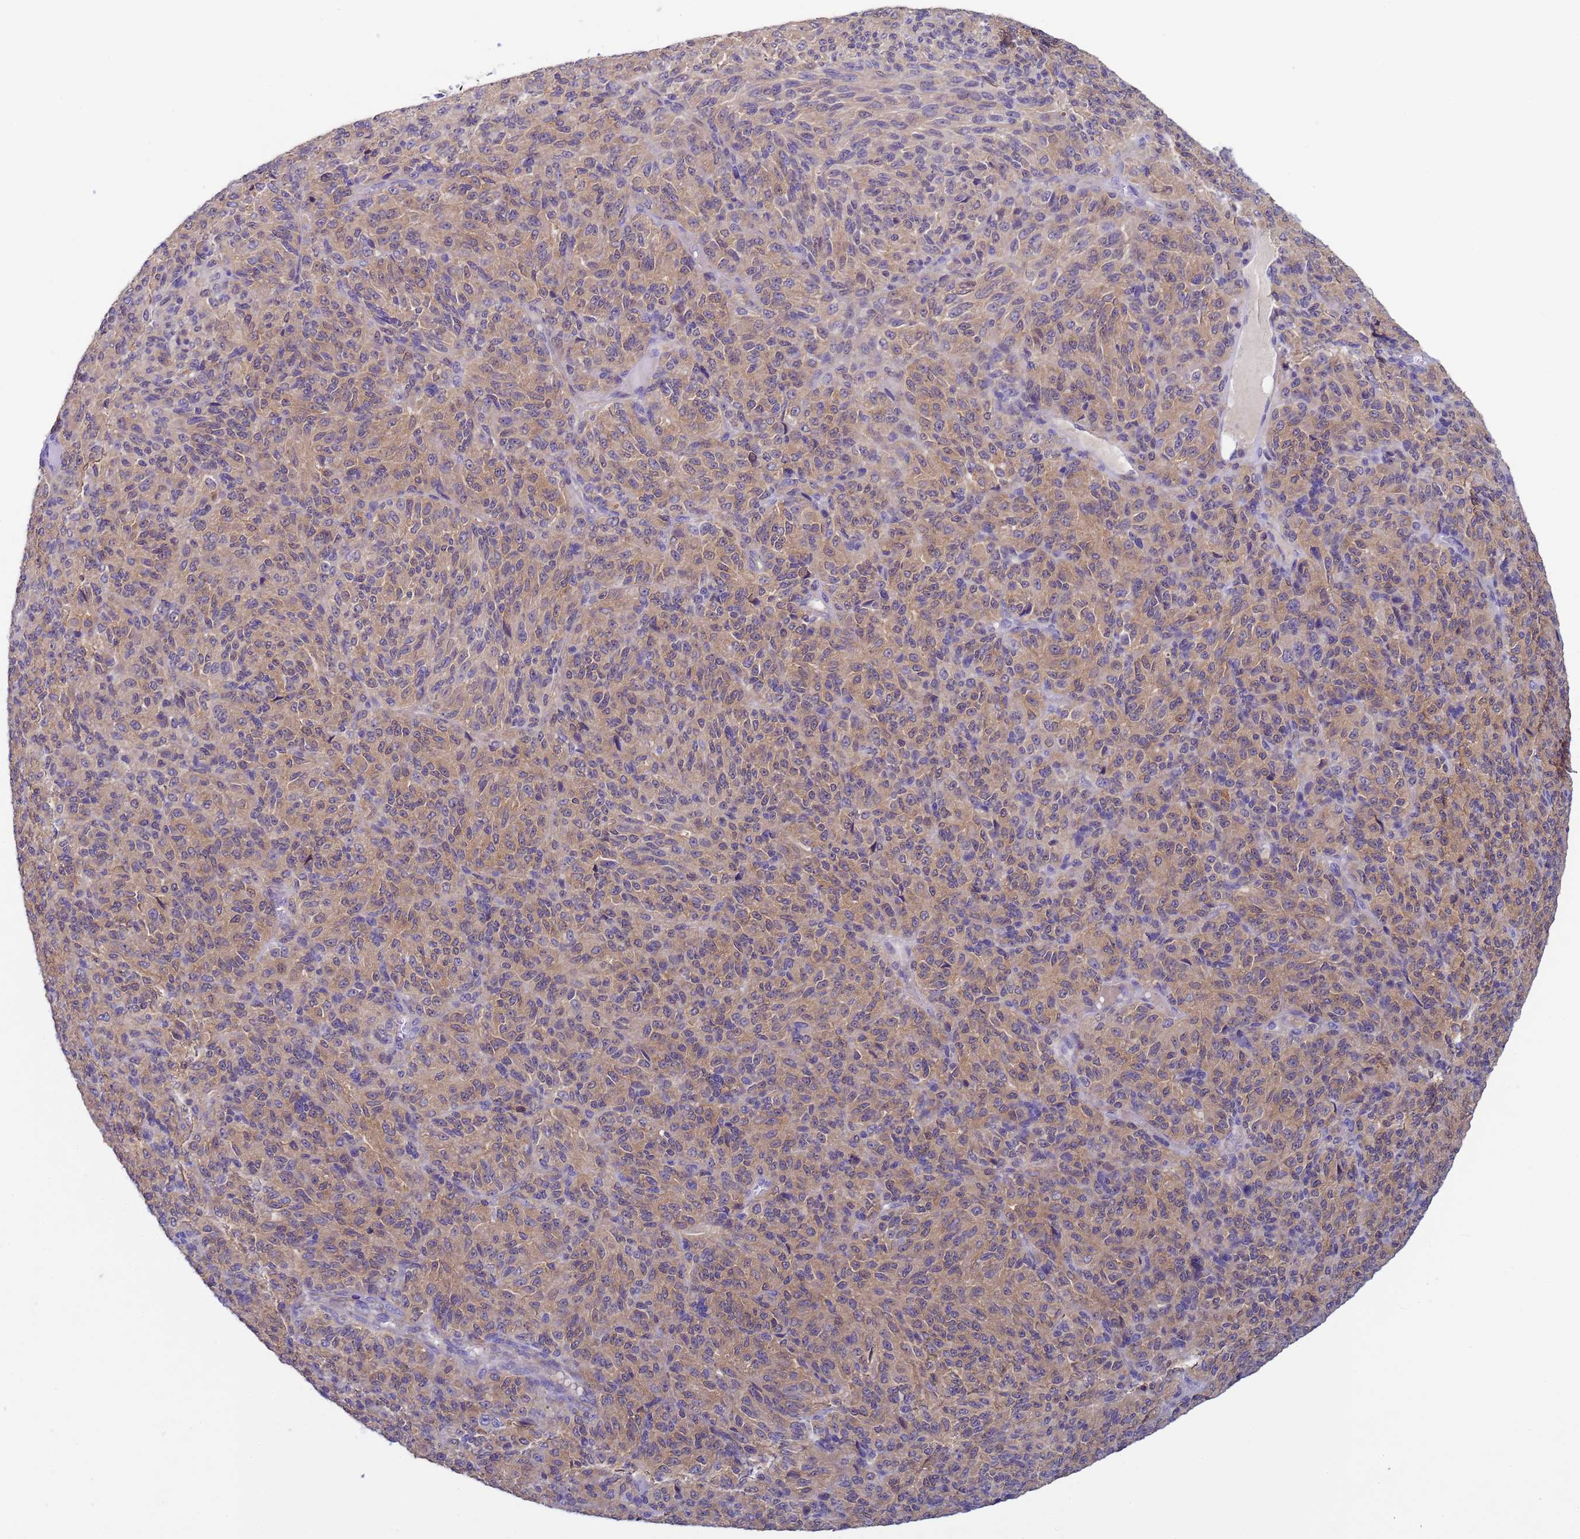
{"staining": {"intensity": "weak", "quantity": "25%-75%", "location": "cytoplasmic/membranous"}, "tissue": "melanoma", "cell_type": "Tumor cells", "image_type": "cancer", "snomed": [{"axis": "morphology", "description": "Malignant melanoma, Metastatic site"}, {"axis": "topography", "description": "Brain"}], "caption": "DAB (3,3'-diaminobenzidine) immunohistochemical staining of human melanoma reveals weak cytoplasmic/membranous protein staining in about 25%-75% of tumor cells.", "gene": "KLHL13", "patient": {"sex": "female", "age": 56}}